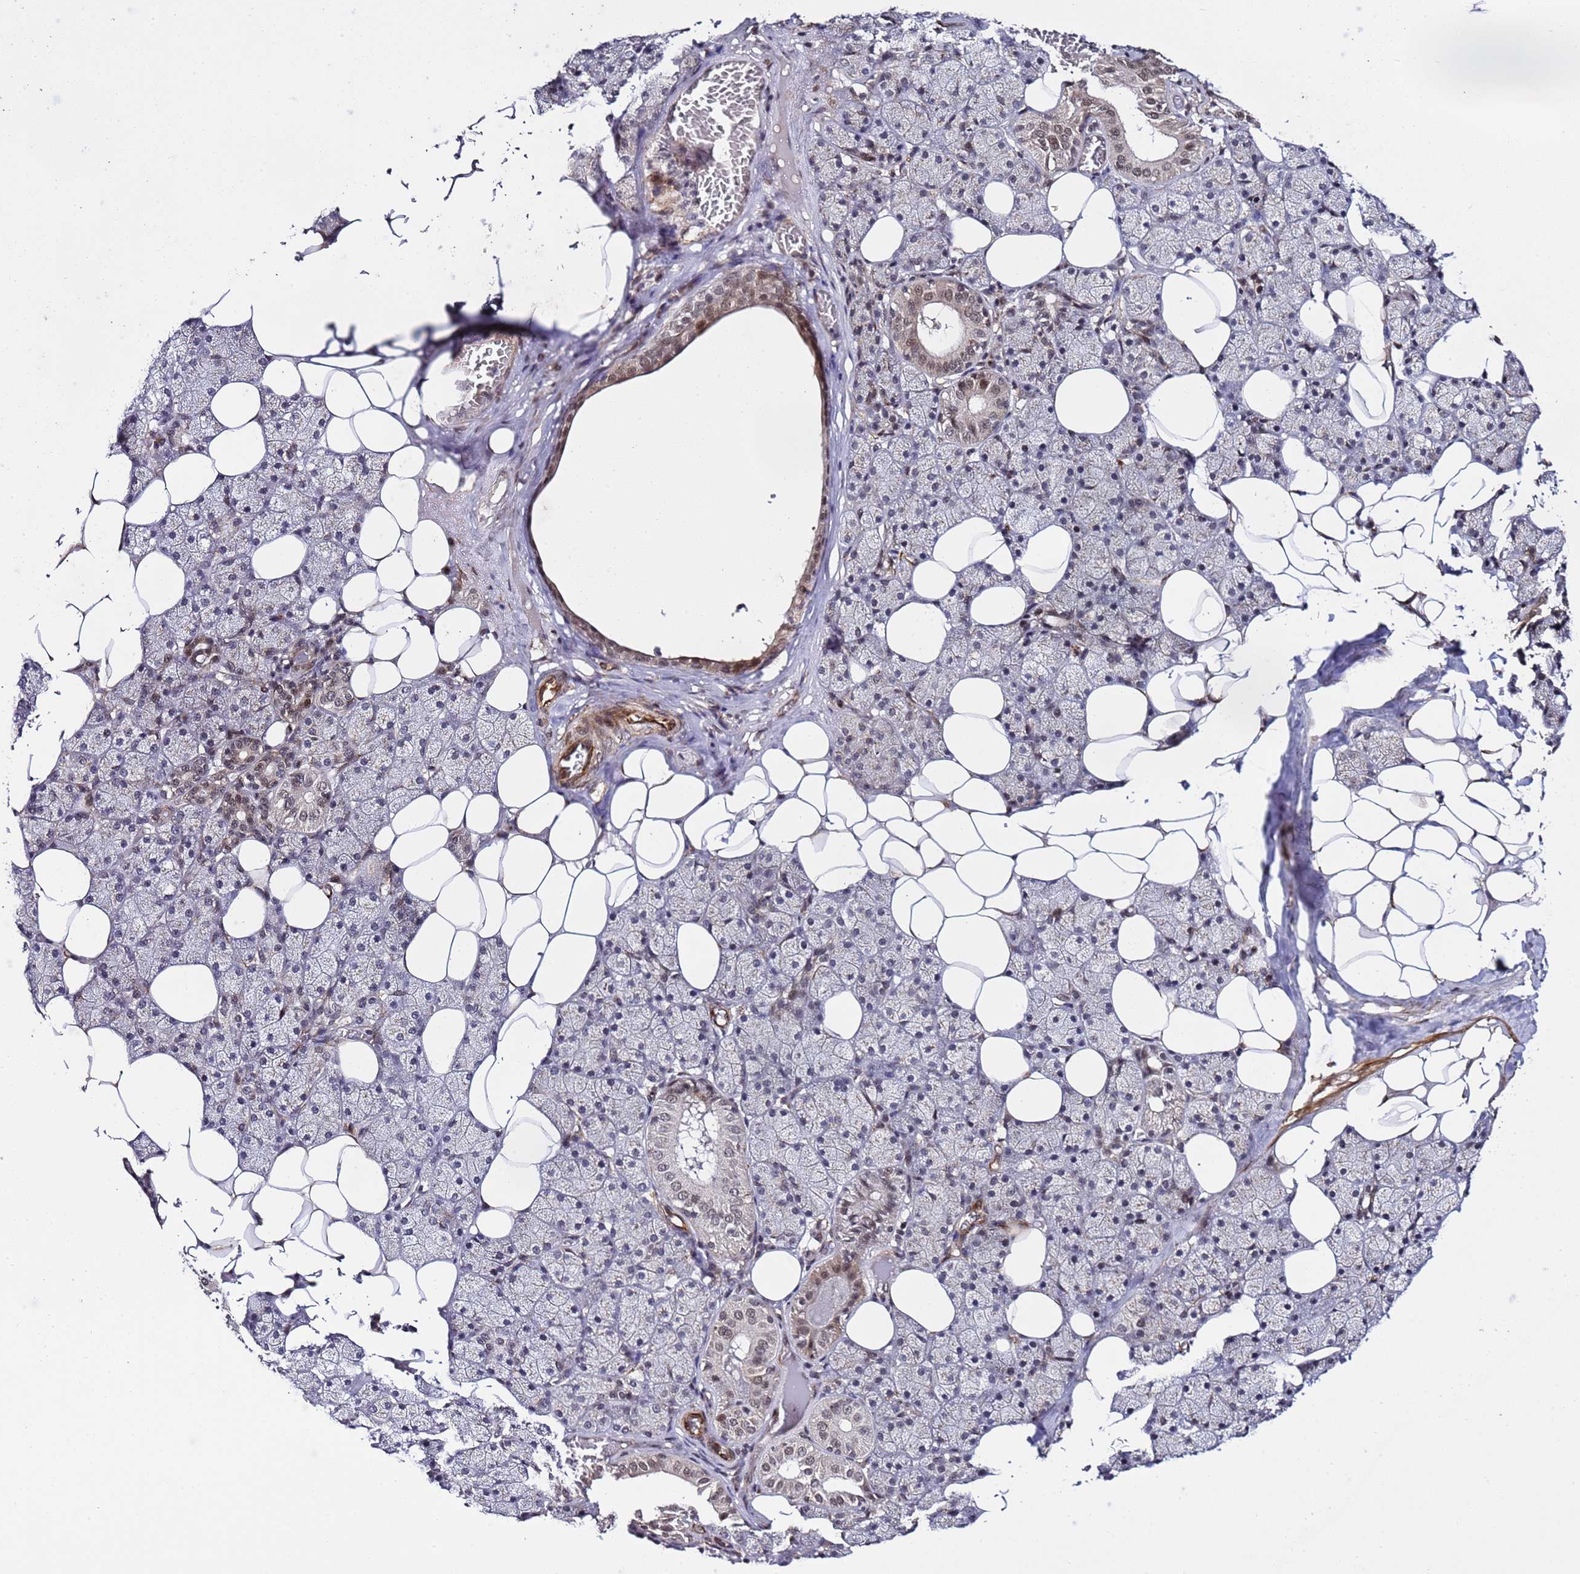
{"staining": {"intensity": "moderate", "quantity": "<25%", "location": "cytoplasmic/membranous,nuclear"}, "tissue": "salivary gland", "cell_type": "Glandular cells", "image_type": "normal", "snomed": [{"axis": "morphology", "description": "Normal tissue, NOS"}, {"axis": "topography", "description": "Salivary gland"}], "caption": "The immunohistochemical stain labels moderate cytoplasmic/membranous,nuclear staining in glandular cells of benign salivary gland.", "gene": "POLR2D", "patient": {"sex": "female", "age": 33}}